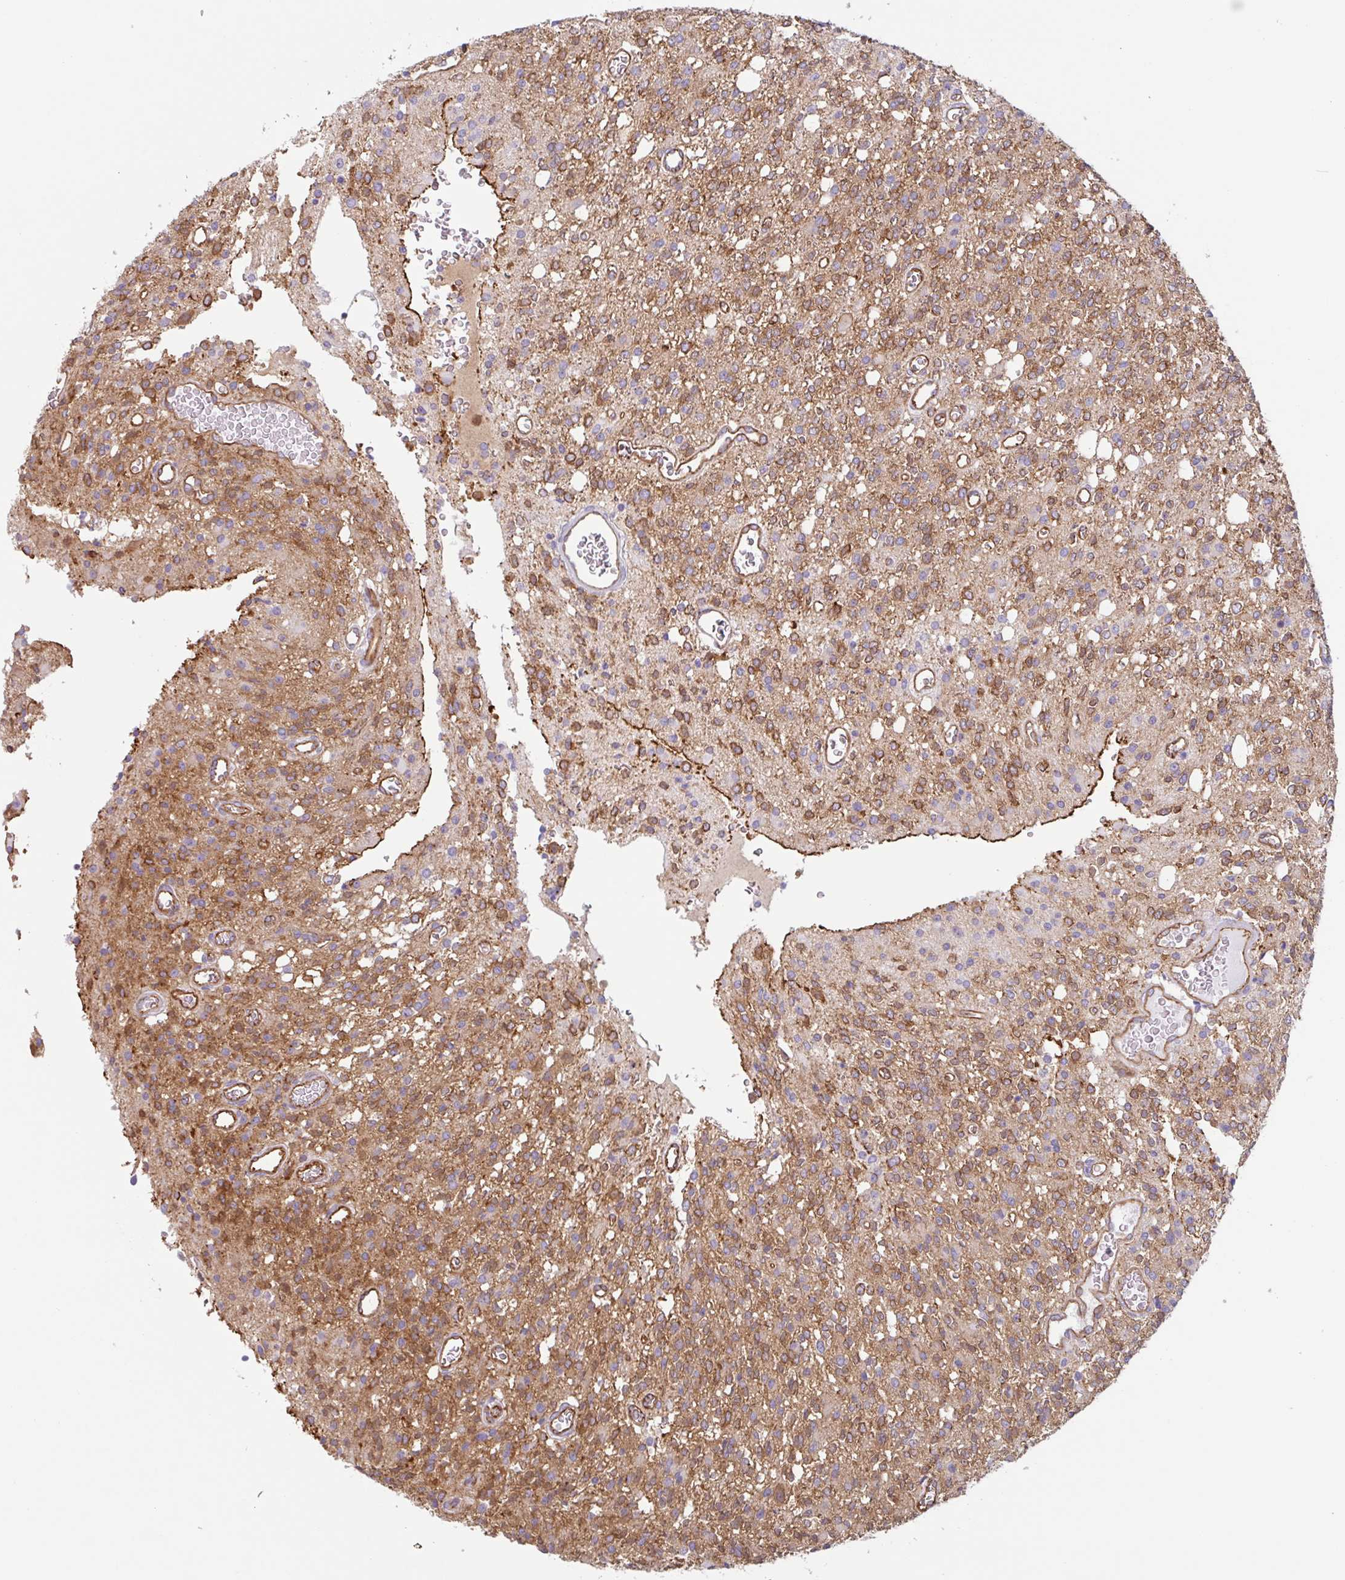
{"staining": {"intensity": "moderate", "quantity": ">75%", "location": "cytoplasmic/membranous"}, "tissue": "glioma", "cell_type": "Tumor cells", "image_type": "cancer", "snomed": [{"axis": "morphology", "description": "Glioma, malignant, High grade"}, {"axis": "topography", "description": "Brain"}], "caption": "A photomicrograph of malignant glioma (high-grade) stained for a protein shows moderate cytoplasmic/membranous brown staining in tumor cells.", "gene": "MYH10", "patient": {"sex": "male", "age": 34}}